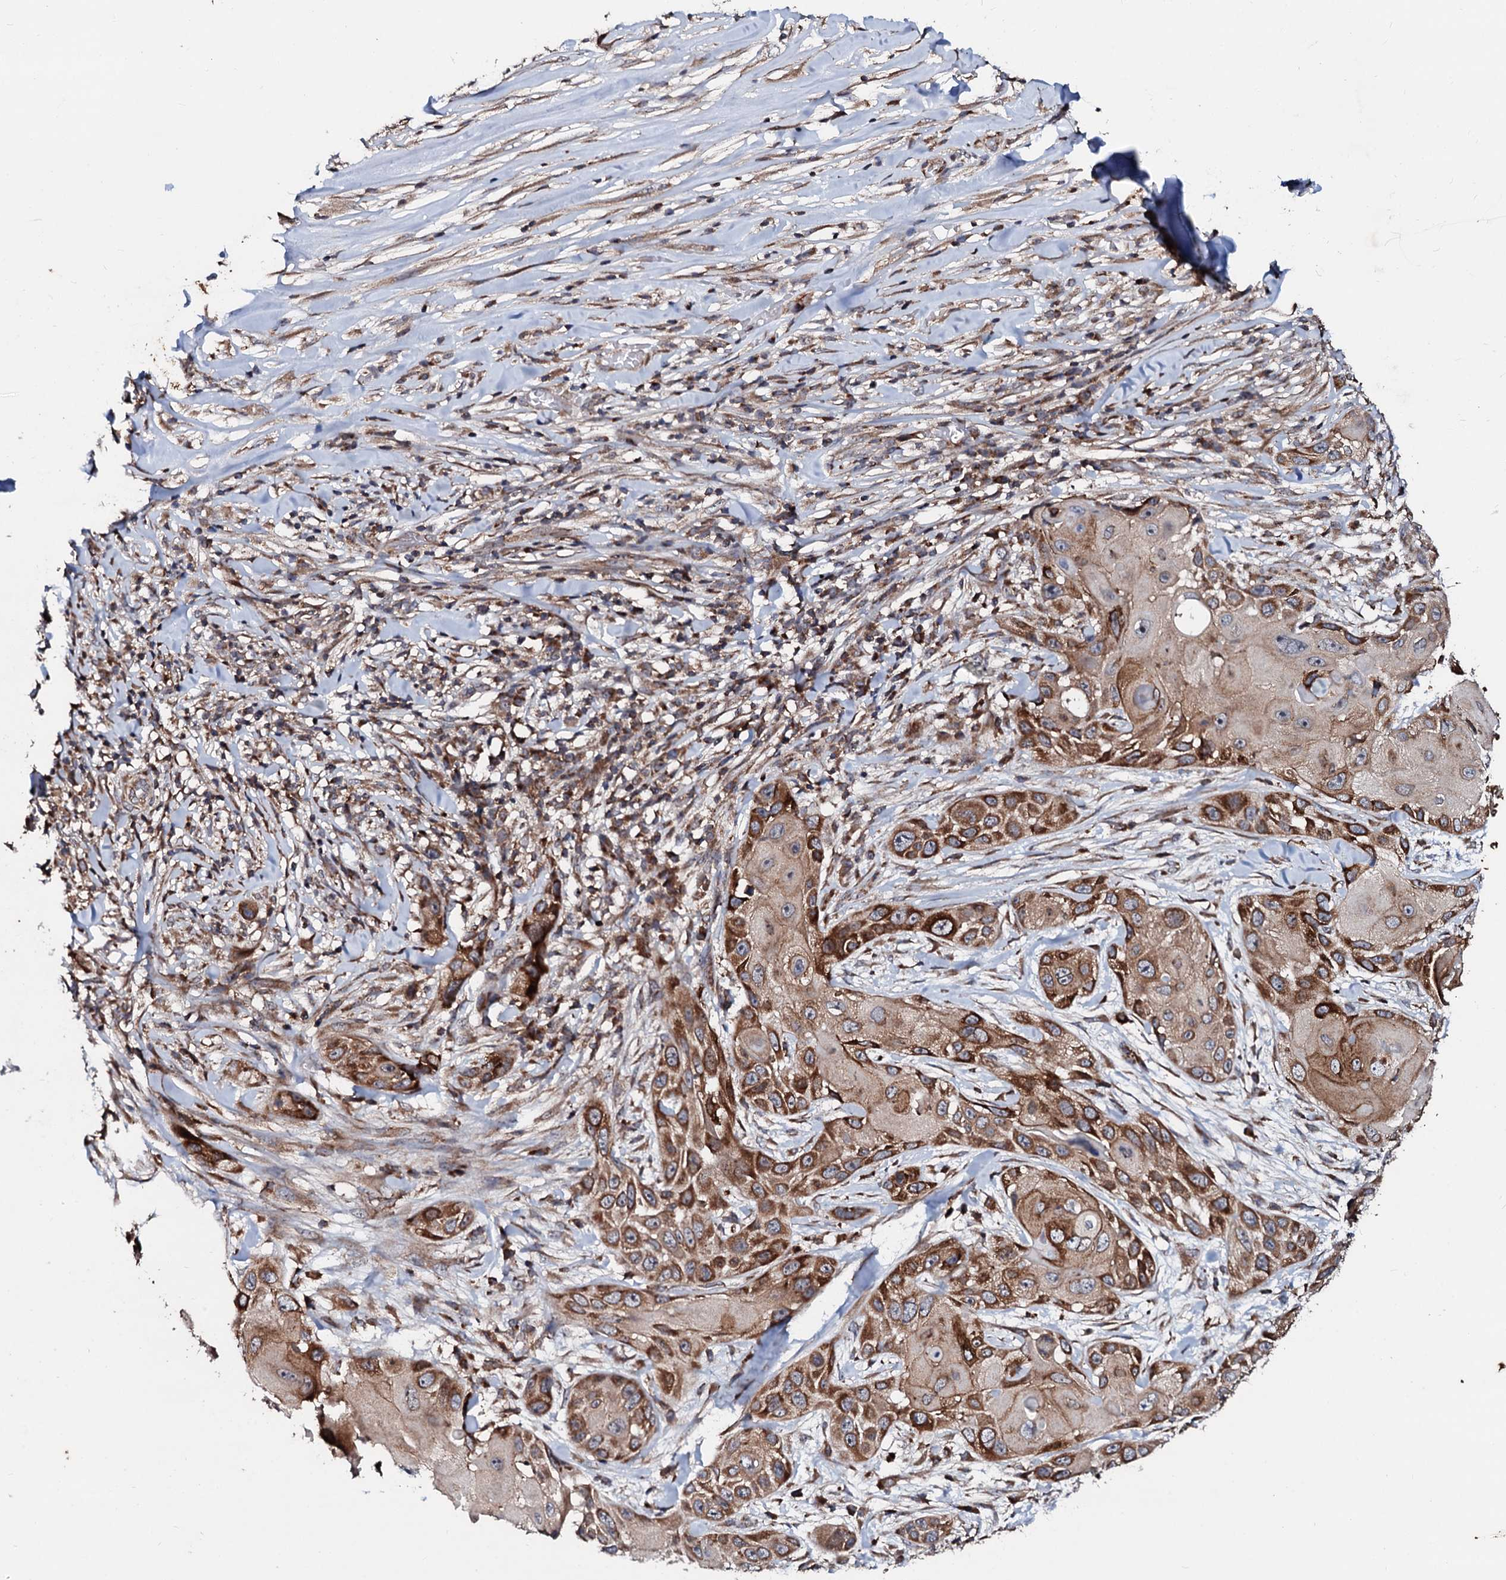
{"staining": {"intensity": "strong", "quantity": ">75%", "location": "cytoplasmic/membranous"}, "tissue": "skin cancer", "cell_type": "Tumor cells", "image_type": "cancer", "snomed": [{"axis": "morphology", "description": "Squamous cell carcinoma, NOS"}, {"axis": "topography", "description": "Skin"}], "caption": "Strong cytoplasmic/membranous protein positivity is identified in about >75% of tumor cells in skin cancer.", "gene": "SDHAF2", "patient": {"sex": "female", "age": 44}}